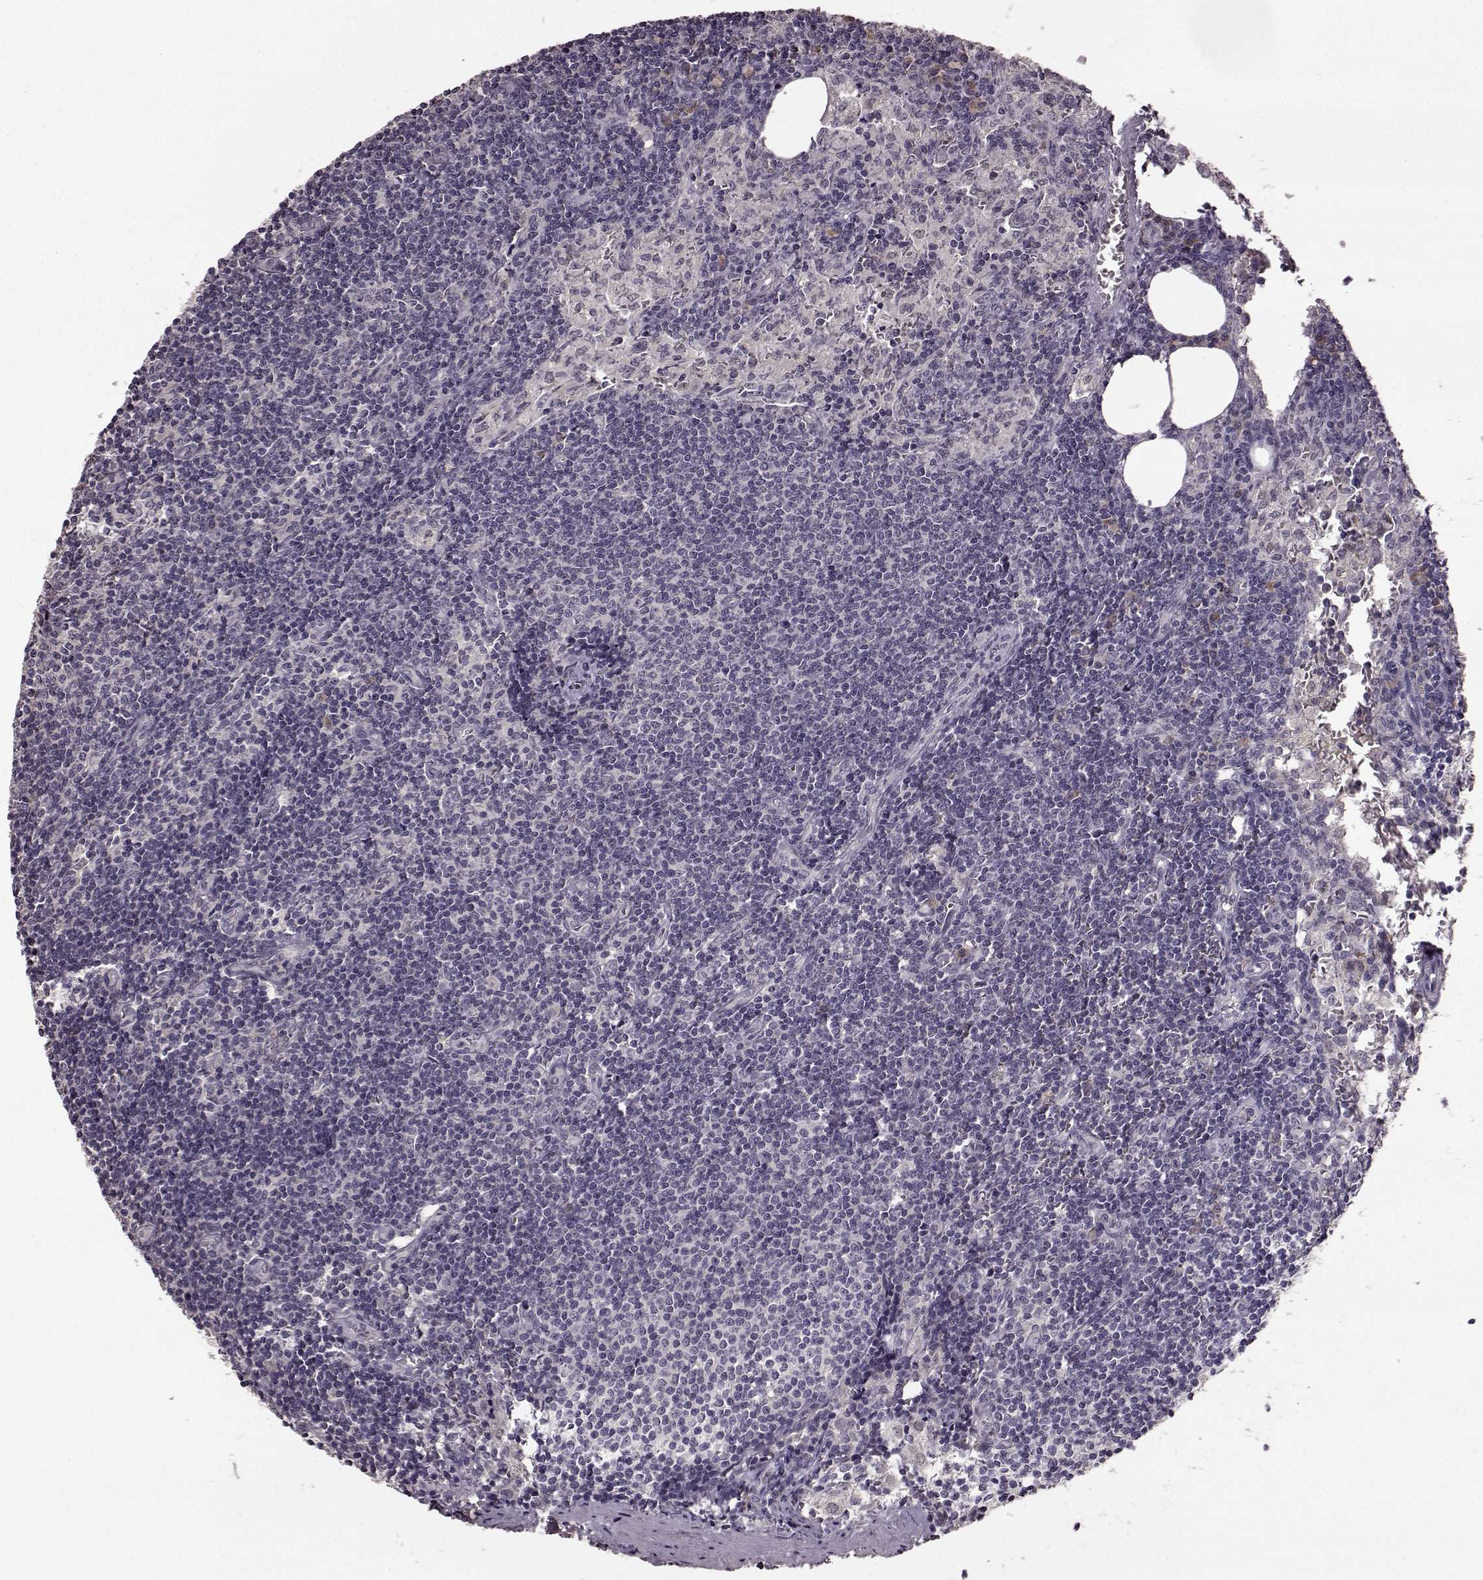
{"staining": {"intensity": "negative", "quantity": "none", "location": "none"}, "tissue": "lymph node", "cell_type": "Germinal center cells", "image_type": "normal", "snomed": [{"axis": "morphology", "description": "Normal tissue, NOS"}, {"axis": "topography", "description": "Lymph node"}], "caption": "High magnification brightfield microscopy of unremarkable lymph node stained with DAB (3,3'-diaminobenzidine) (brown) and counterstained with hematoxylin (blue): germinal center cells show no significant expression.", "gene": "NRL", "patient": {"sex": "female", "age": 50}}